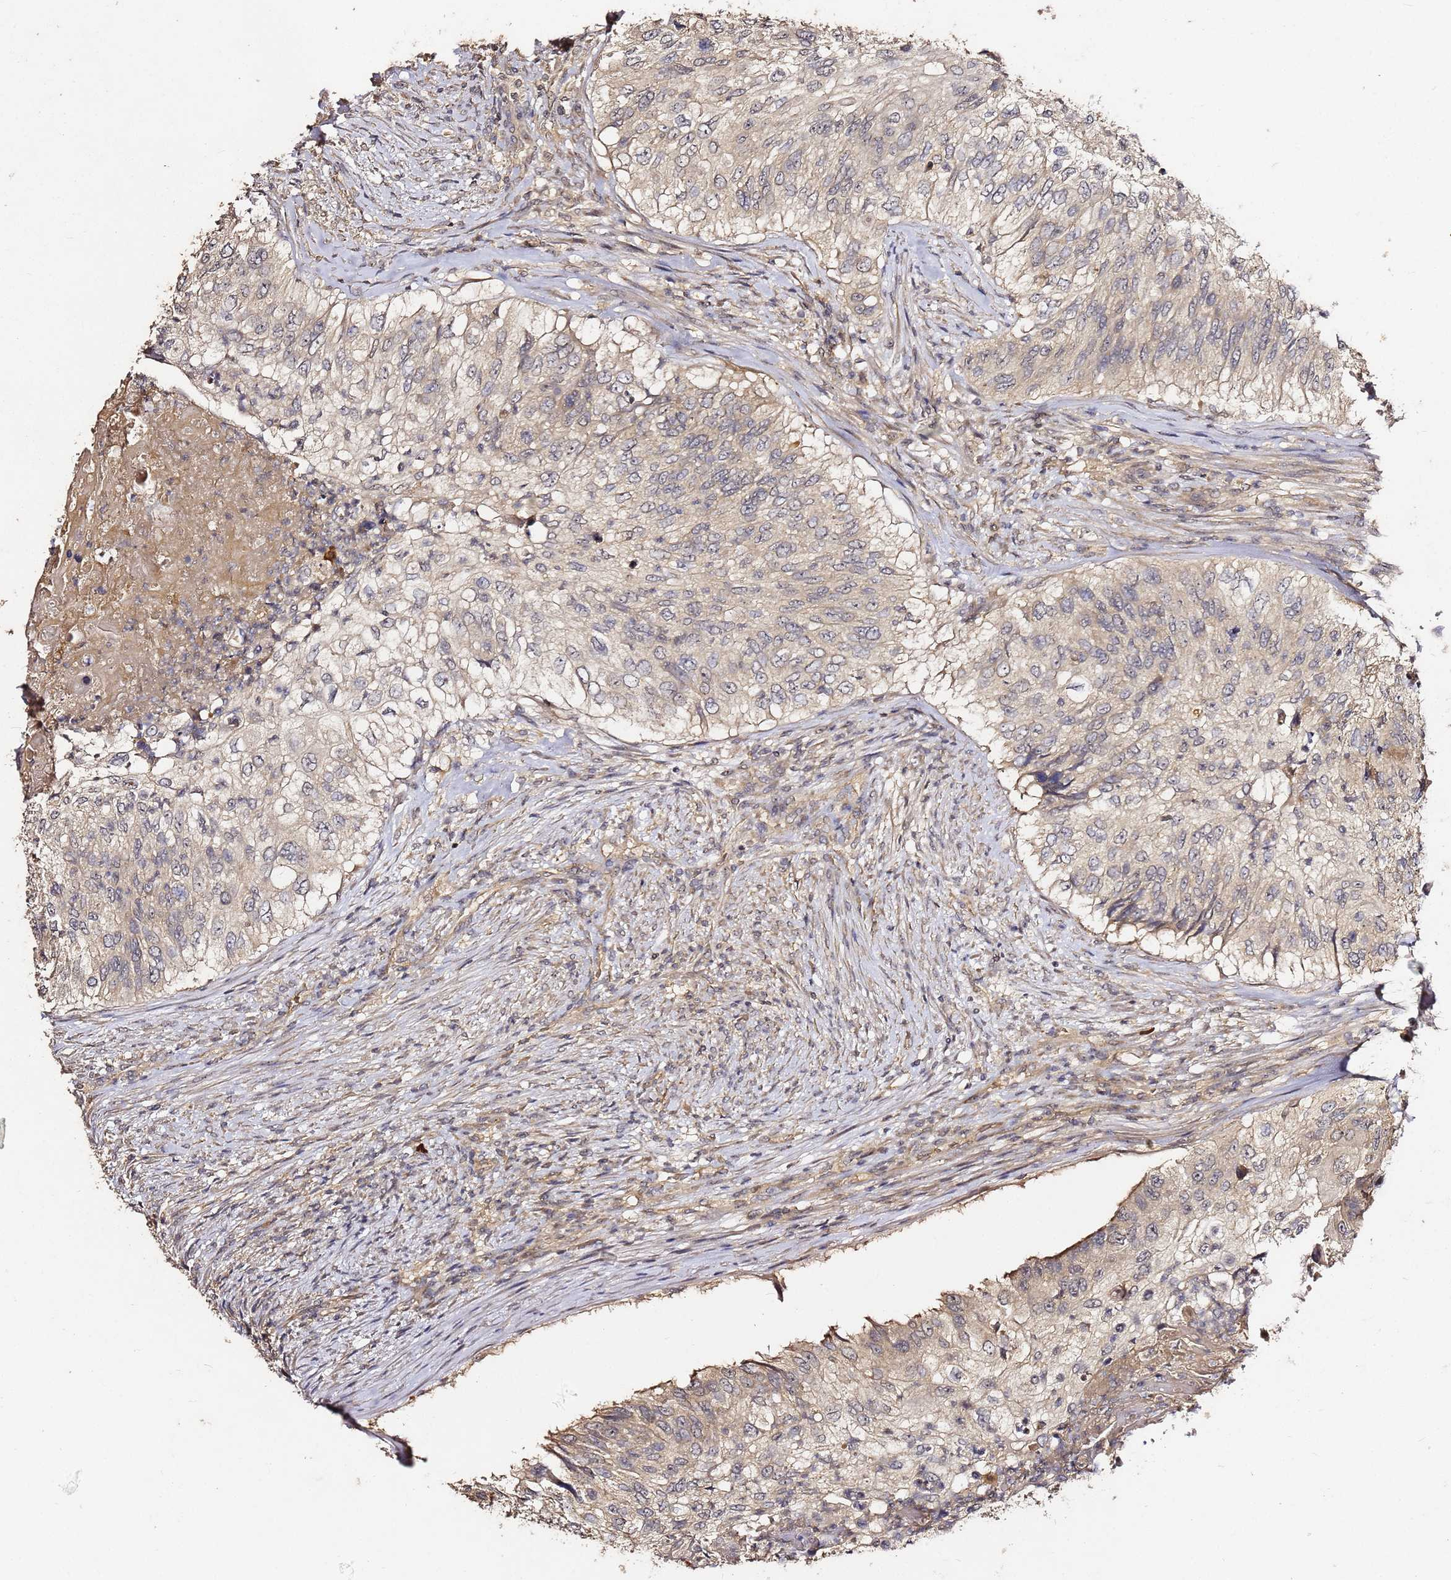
{"staining": {"intensity": "weak", "quantity": "<25%", "location": "cytoplasmic/membranous"}, "tissue": "urothelial cancer", "cell_type": "Tumor cells", "image_type": "cancer", "snomed": [{"axis": "morphology", "description": "Urothelial carcinoma, High grade"}, {"axis": "topography", "description": "Urinary bladder"}], "caption": "High-grade urothelial carcinoma was stained to show a protein in brown. There is no significant staining in tumor cells.", "gene": "C6orf136", "patient": {"sex": "female", "age": 60}}